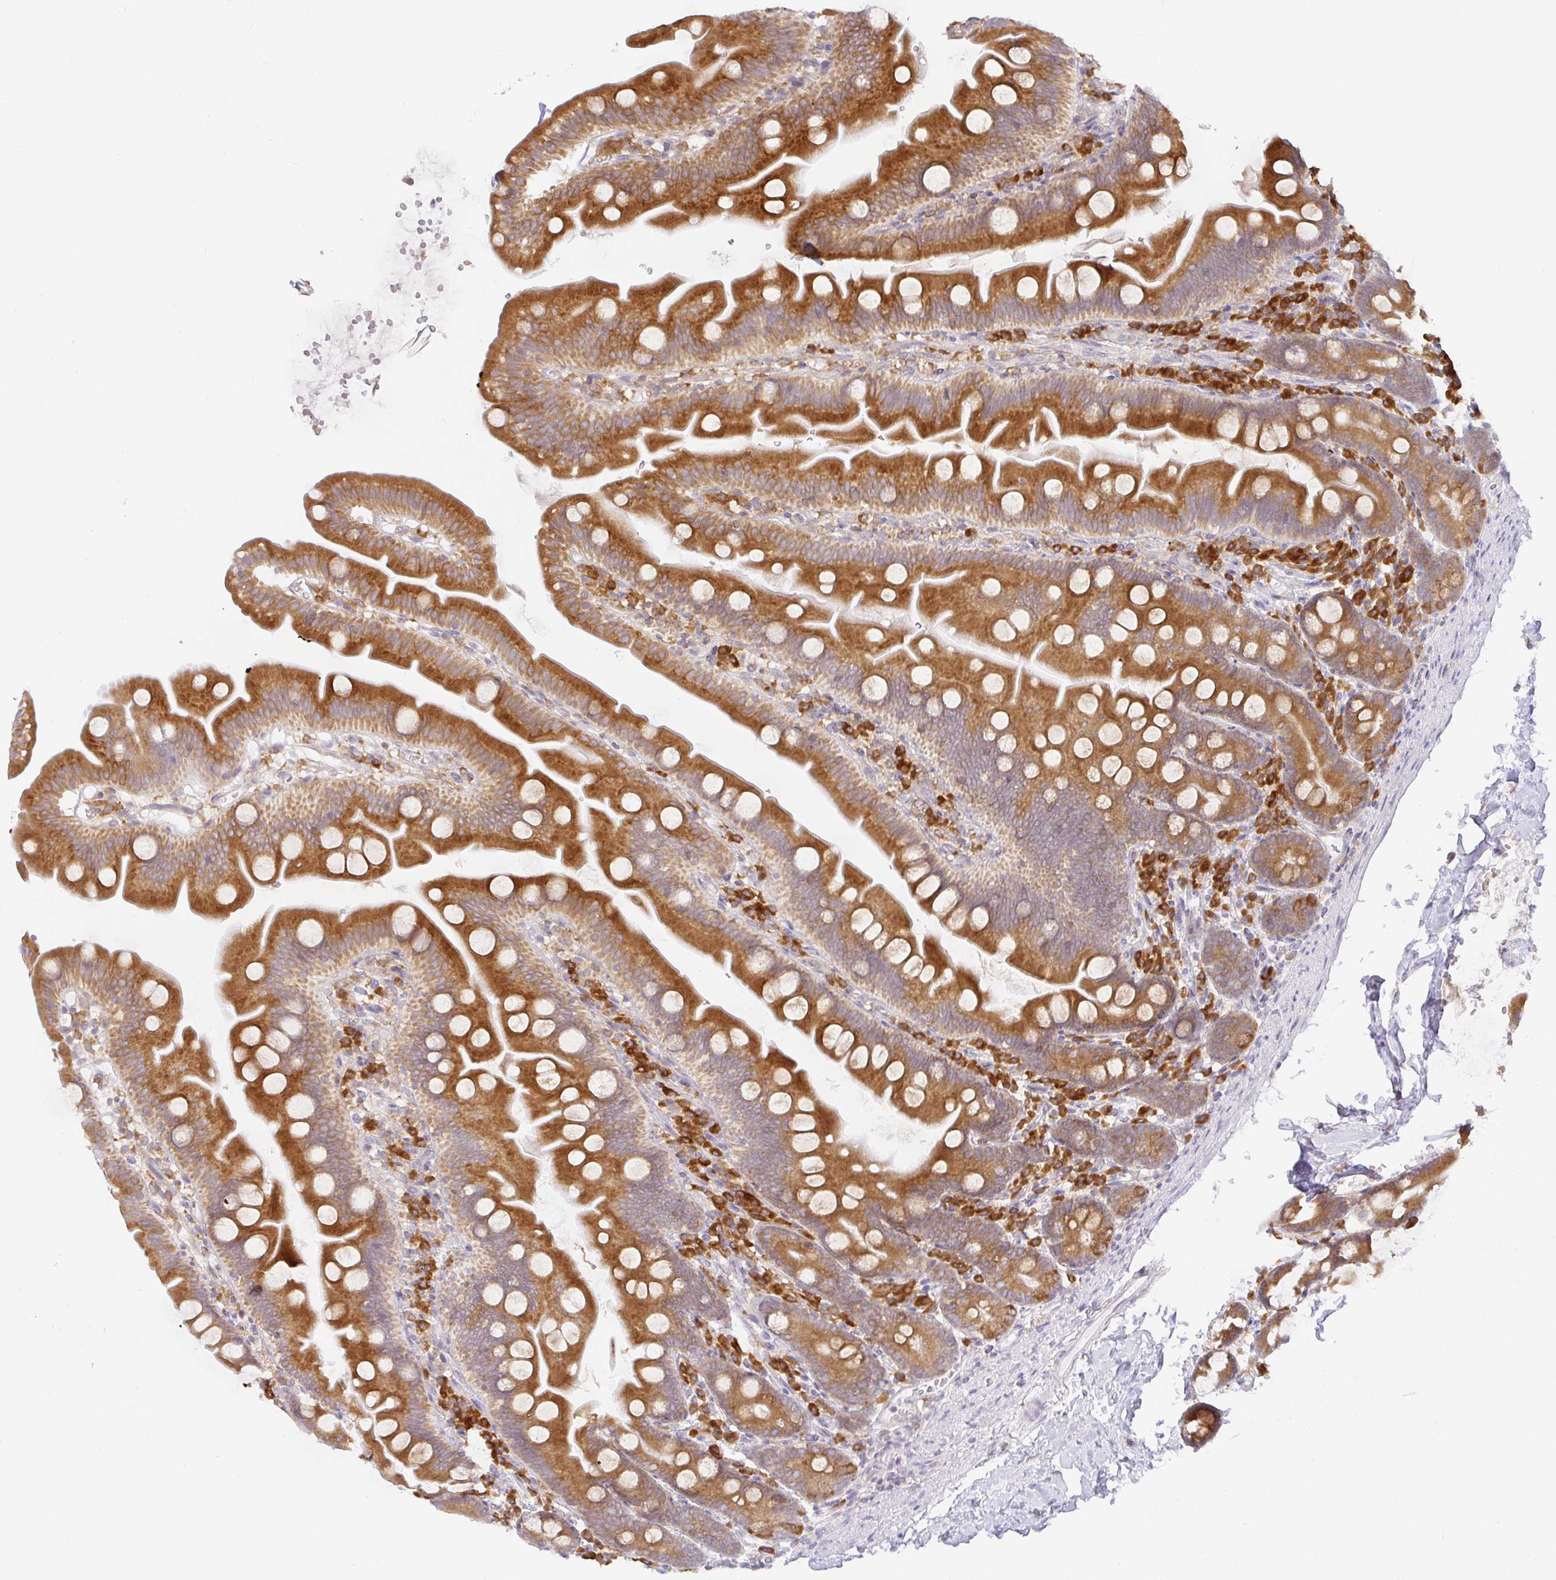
{"staining": {"intensity": "strong", "quantity": ">75%", "location": "cytoplasmic/membranous"}, "tissue": "small intestine", "cell_type": "Glandular cells", "image_type": "normal", "snomed": [{"axis": "morphology", "description": "Normal tissue, NOS"}, {"axis": "topography", "description": "Small intestine"}], "caption": "A brown stain labels strong cytoplasmic/membranous staining of a protein in glandular cells of normal human small intestine.", "gene": "DERL2", "patient": {"sex": "female", "age": 68}}